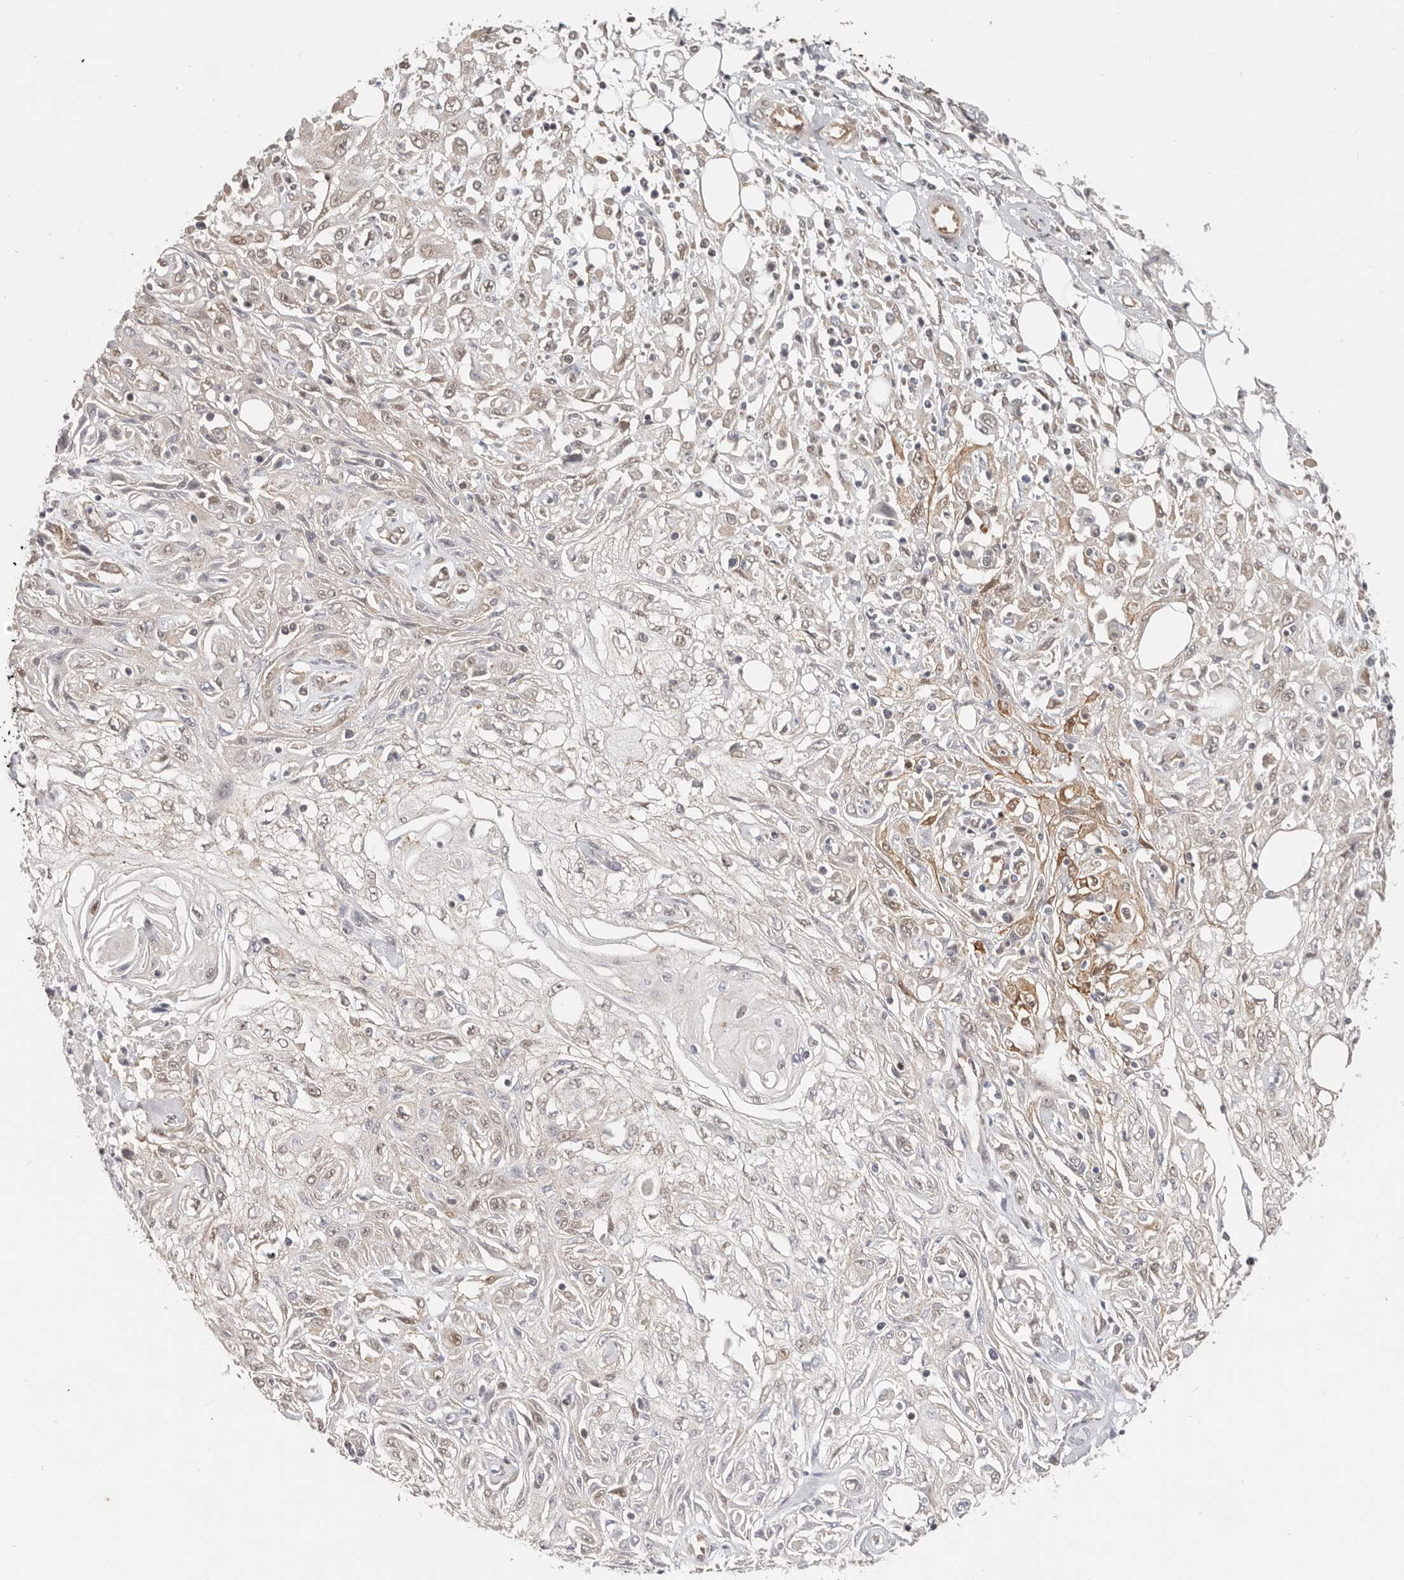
{"staining": {"intensity": "weak", "quantity": "<25%", "location": "cytoplasmic/membranous"}, "tissue": "skin cancer", "cell_type": "Tumor cells", "image_type": "cancer", "snomed": [{"axis": "morphology", "description": "Squamous cell carcinoma, NOS"}, {"axis": "morphology", "description": "Squamous cell carcinoma, metastatic, NOS"}, {"axis": "topography", "description": "Skin"}, {"axis": "topography", "description": "Lymph node"}], "caption": "High magnification brightfield microscopy of metastatic squamous cell carcinoma (skin) stained with DAB (brown) and counterstained with hematoxylin (blue): tumor cells show no significant positivity.", "gene": "USP49", "patient": {"sex": "male", "age": 75}}